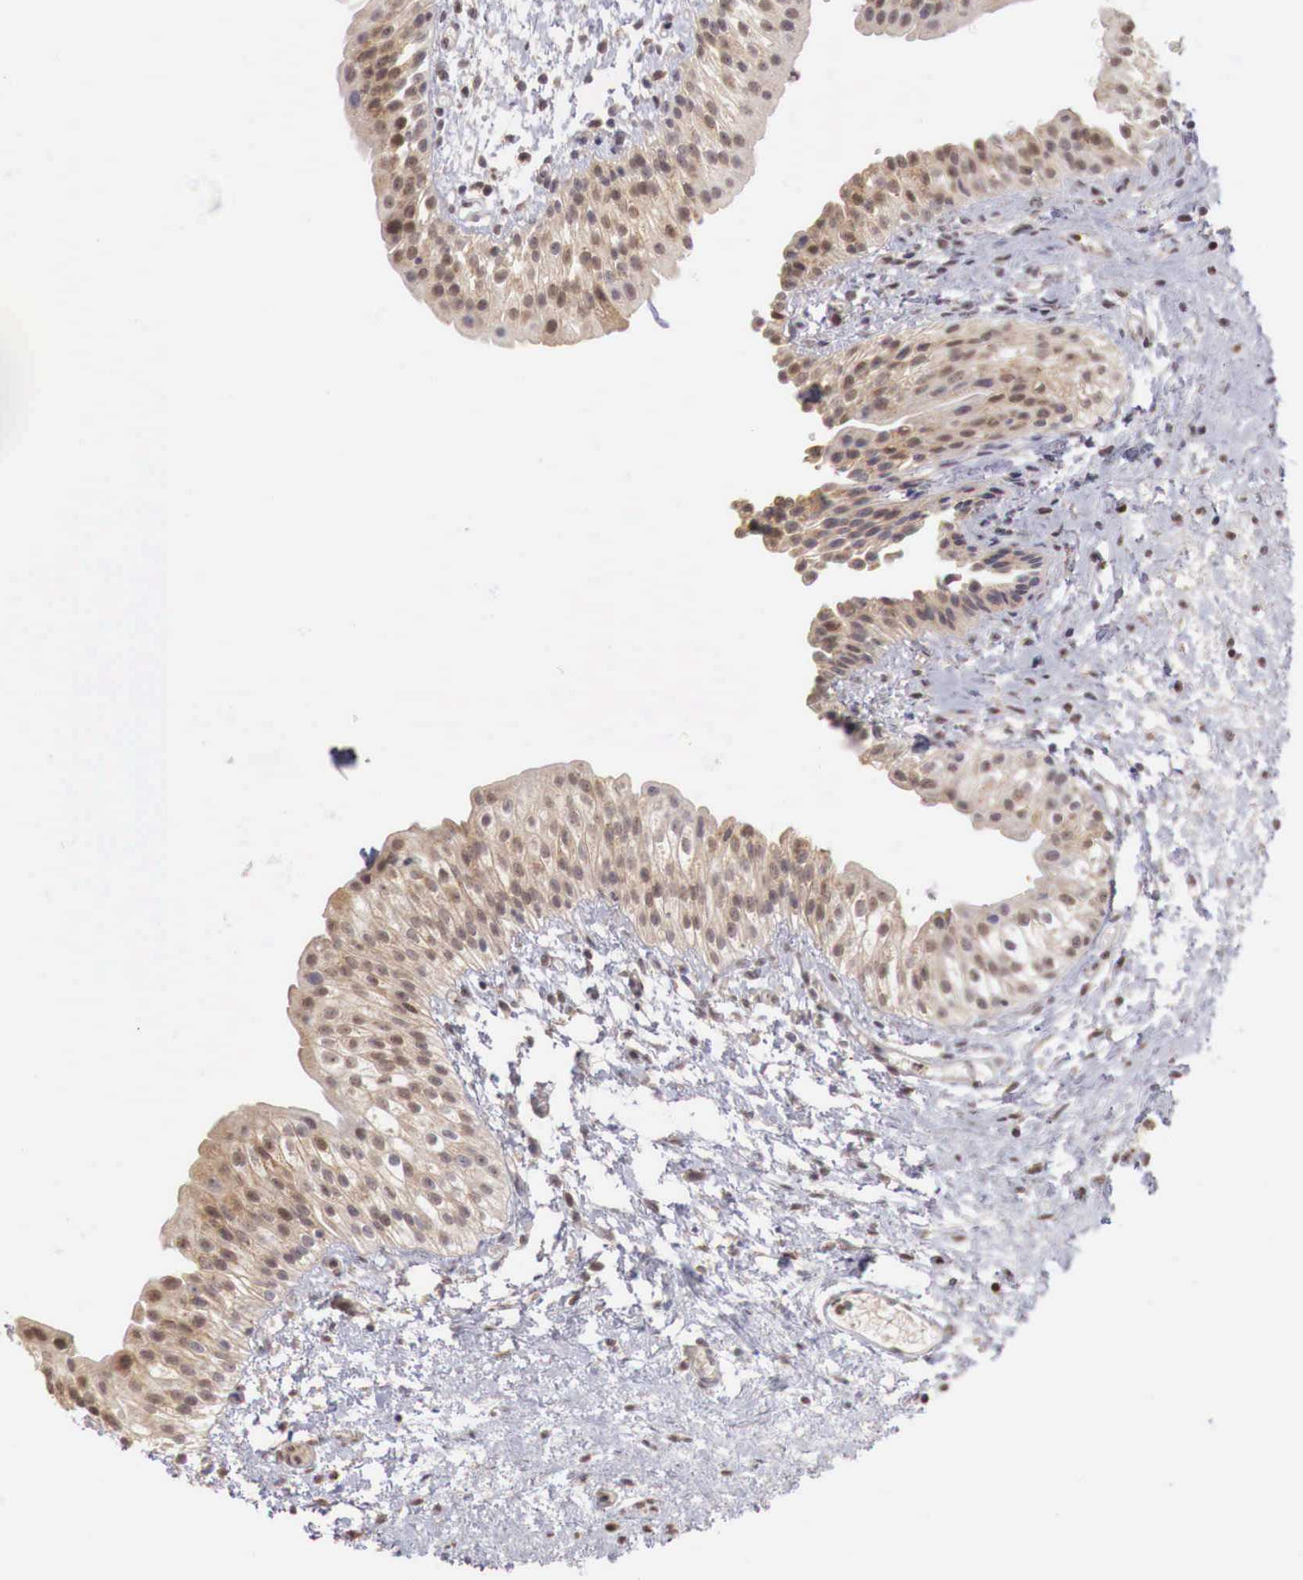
{"staining": {"intensity": "moderate", "quantity": ">75%", "location": "cytoplasmic/membranous,nuclear"}, "tissue": "urinary bladder", "cell_type": "Urothelial cells", "image_type": "normal", "snomed": [{"axis": "morphology", "description": "Normal tissue, NOS"}, {"axis": "topography", "description": "Urinary bladder"}], "caption": "The histopathology image shows a brown stain indicating the presence of a protein in the cytoplasmic/membranous,nuclear of urothelial cells in urinary bladder. (DAB IHC, brown staining for protein, blue staining for nuclei).", "gene": "TBC1D9", "patient": {"sex": "male", "age": 48}}